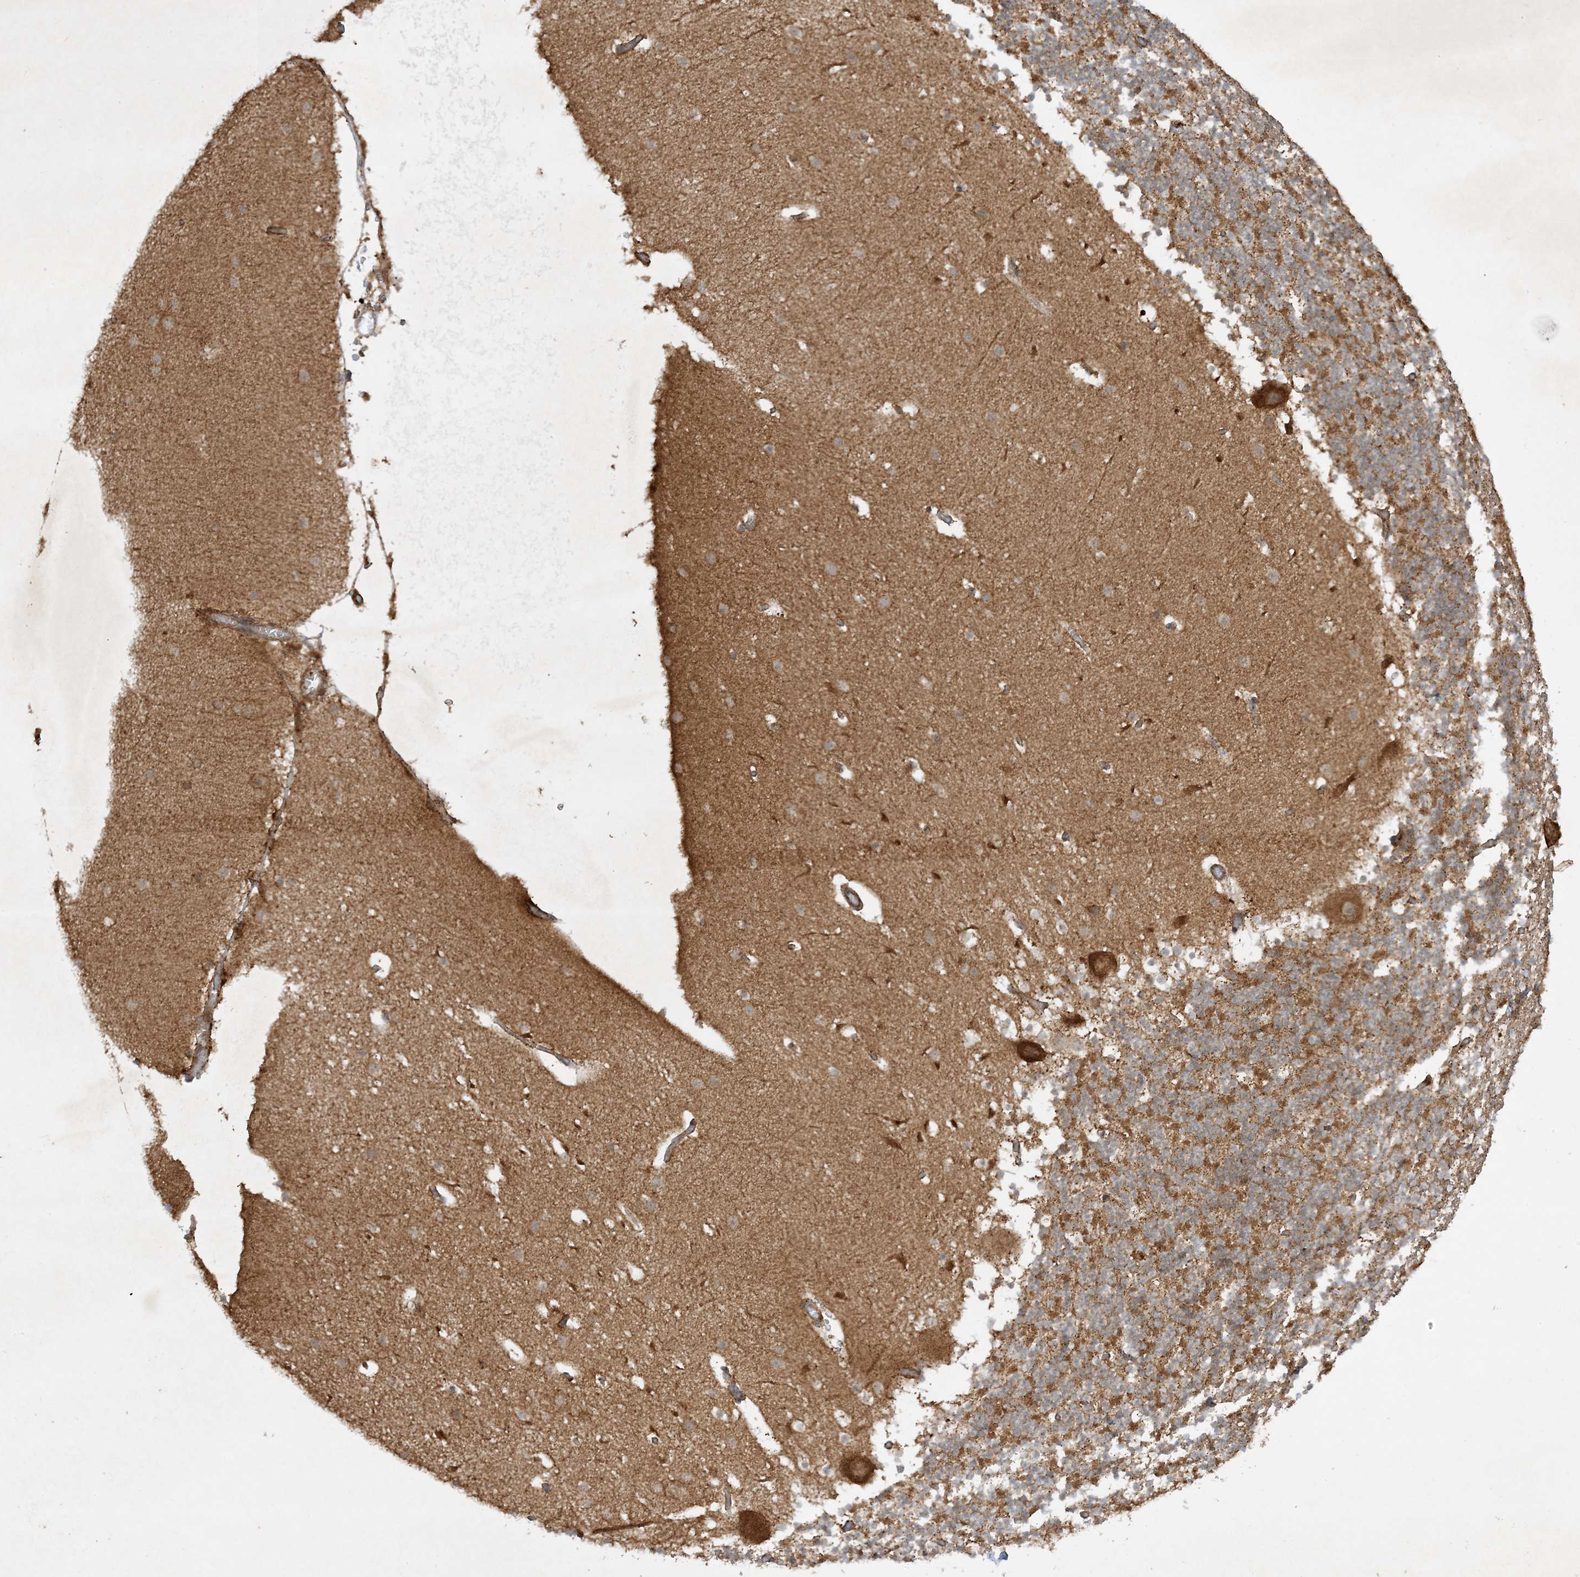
{"staining": {"intensity": "negative", "quantity": "none", "location": "none"}, "tissue": "cerebellum", "cell_type": "Cells in granular layer", "image_type": "normal", "snomed": [{"axis": "morphology", "description": "Normal tissue, NOS"}, {"axis": "topography", "description": "Cerebellum"}], "caption": "DAB immunohistochemical staining of normal human cerebellum shows no significant expression in cells in granular layer. The staining was performed using DAB (3,3'-diaminobenzidine) to visualize the protein expression in brown, while the nuclei were stained in blue with hematoxylin (Magnification: 20x).", "gene": "XRN1", "patient": {"sex": "male", "age": 57}}